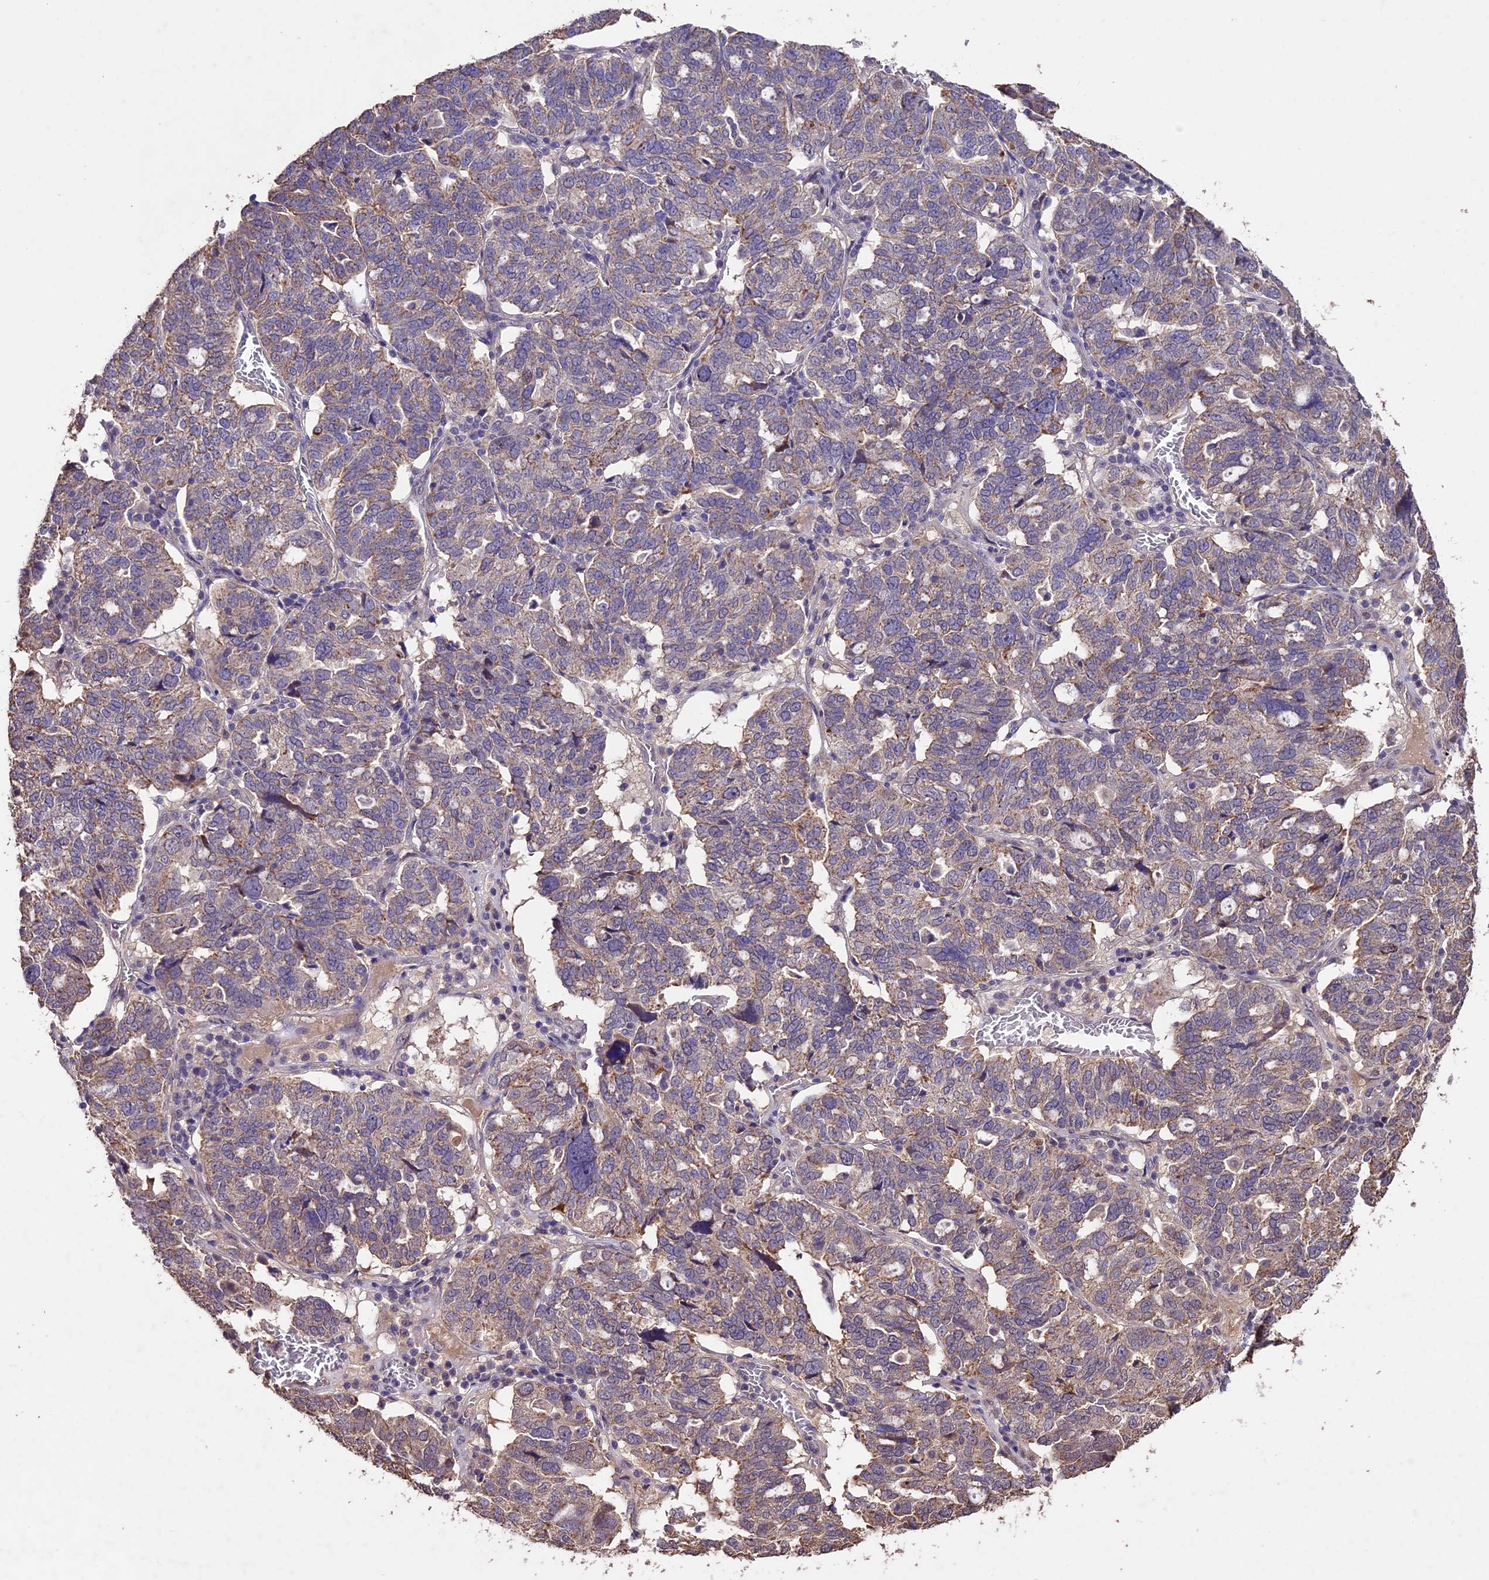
{"staining": {"intensity": "weak", "quantity": "25%-75%", "location": "cytoplasmic/membranous"}, "tissue": "ovarian cancer", "cell_type": "Tumor cells", "image_type": "cancer", "snomed": [{"axis": "morphology", "description": "Cystadenocarcinoma, serous, NOS"}, {"axis": "topography", "description": "Ovary"}], "caption": "There is low levels of weak cytoplasmic/membranous staining in tumor cells of serous cystadenocarcinoma (ovarian), as demonstrated by immunohistochemical staining (brown color).", "gene": "DIS3L", "patient": {"sex": "female", "age": 59}}